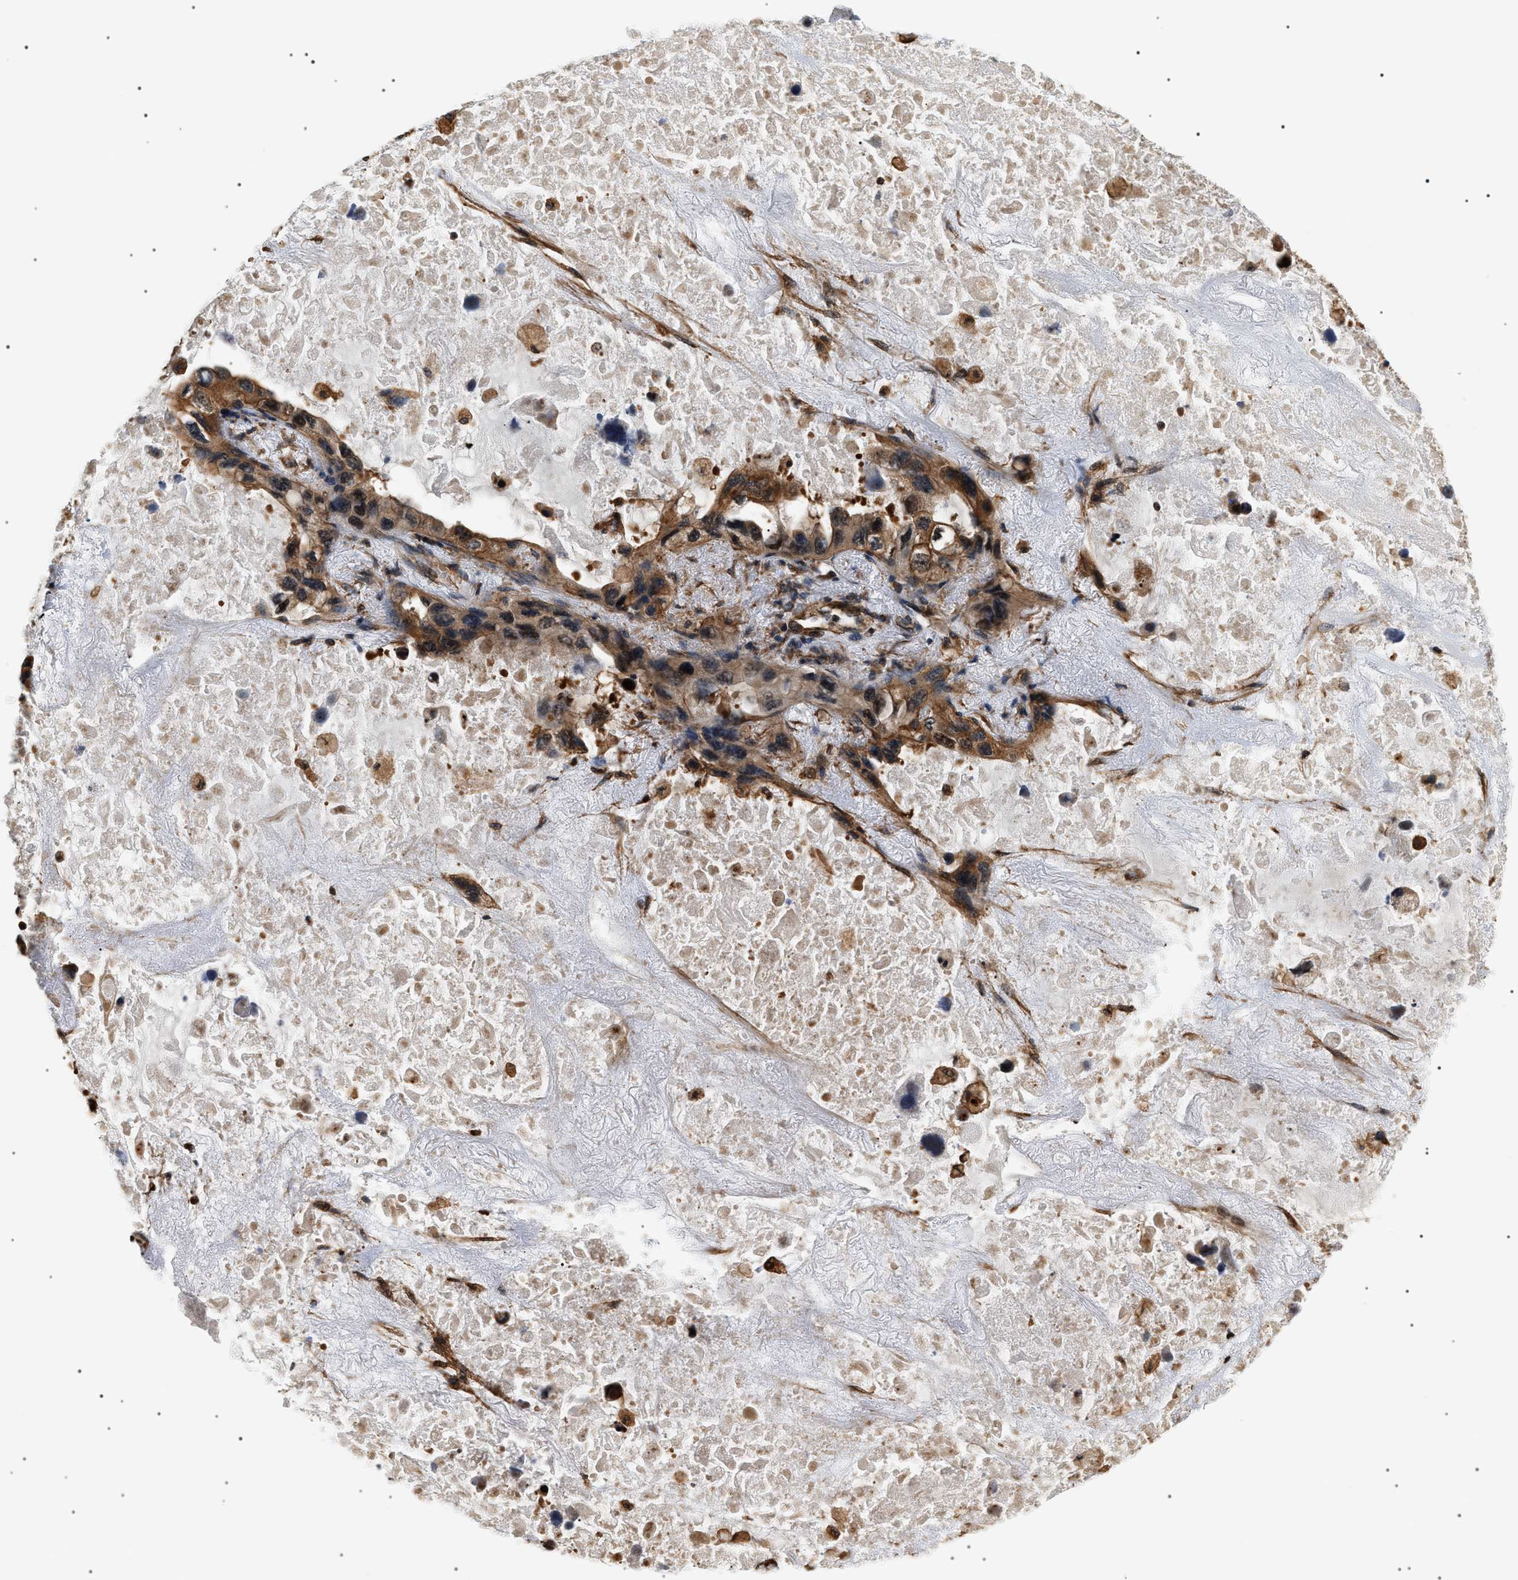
{"staining": {"intensity": "strong", "quantity": ">75%", "location": "cytoplasmic/membranous"}, "tissue": "lung cancer", "cell_type": "Tumor cells", "image_type": "cancer", "snomed": [{"axis": "morphology", "description": "Squamous cell carcinoma, NOS"}, {"axis": "topography", "description": "Lung"}], "caption": "IHC of human lung cancer (squamous cell carcinoma) displays high levels of strong cytoplasmic/membranous expression in approximately >75% of tumor cells.", "gene": "SH3GLB2", "patient": {"sex": "female", "age": 73}}